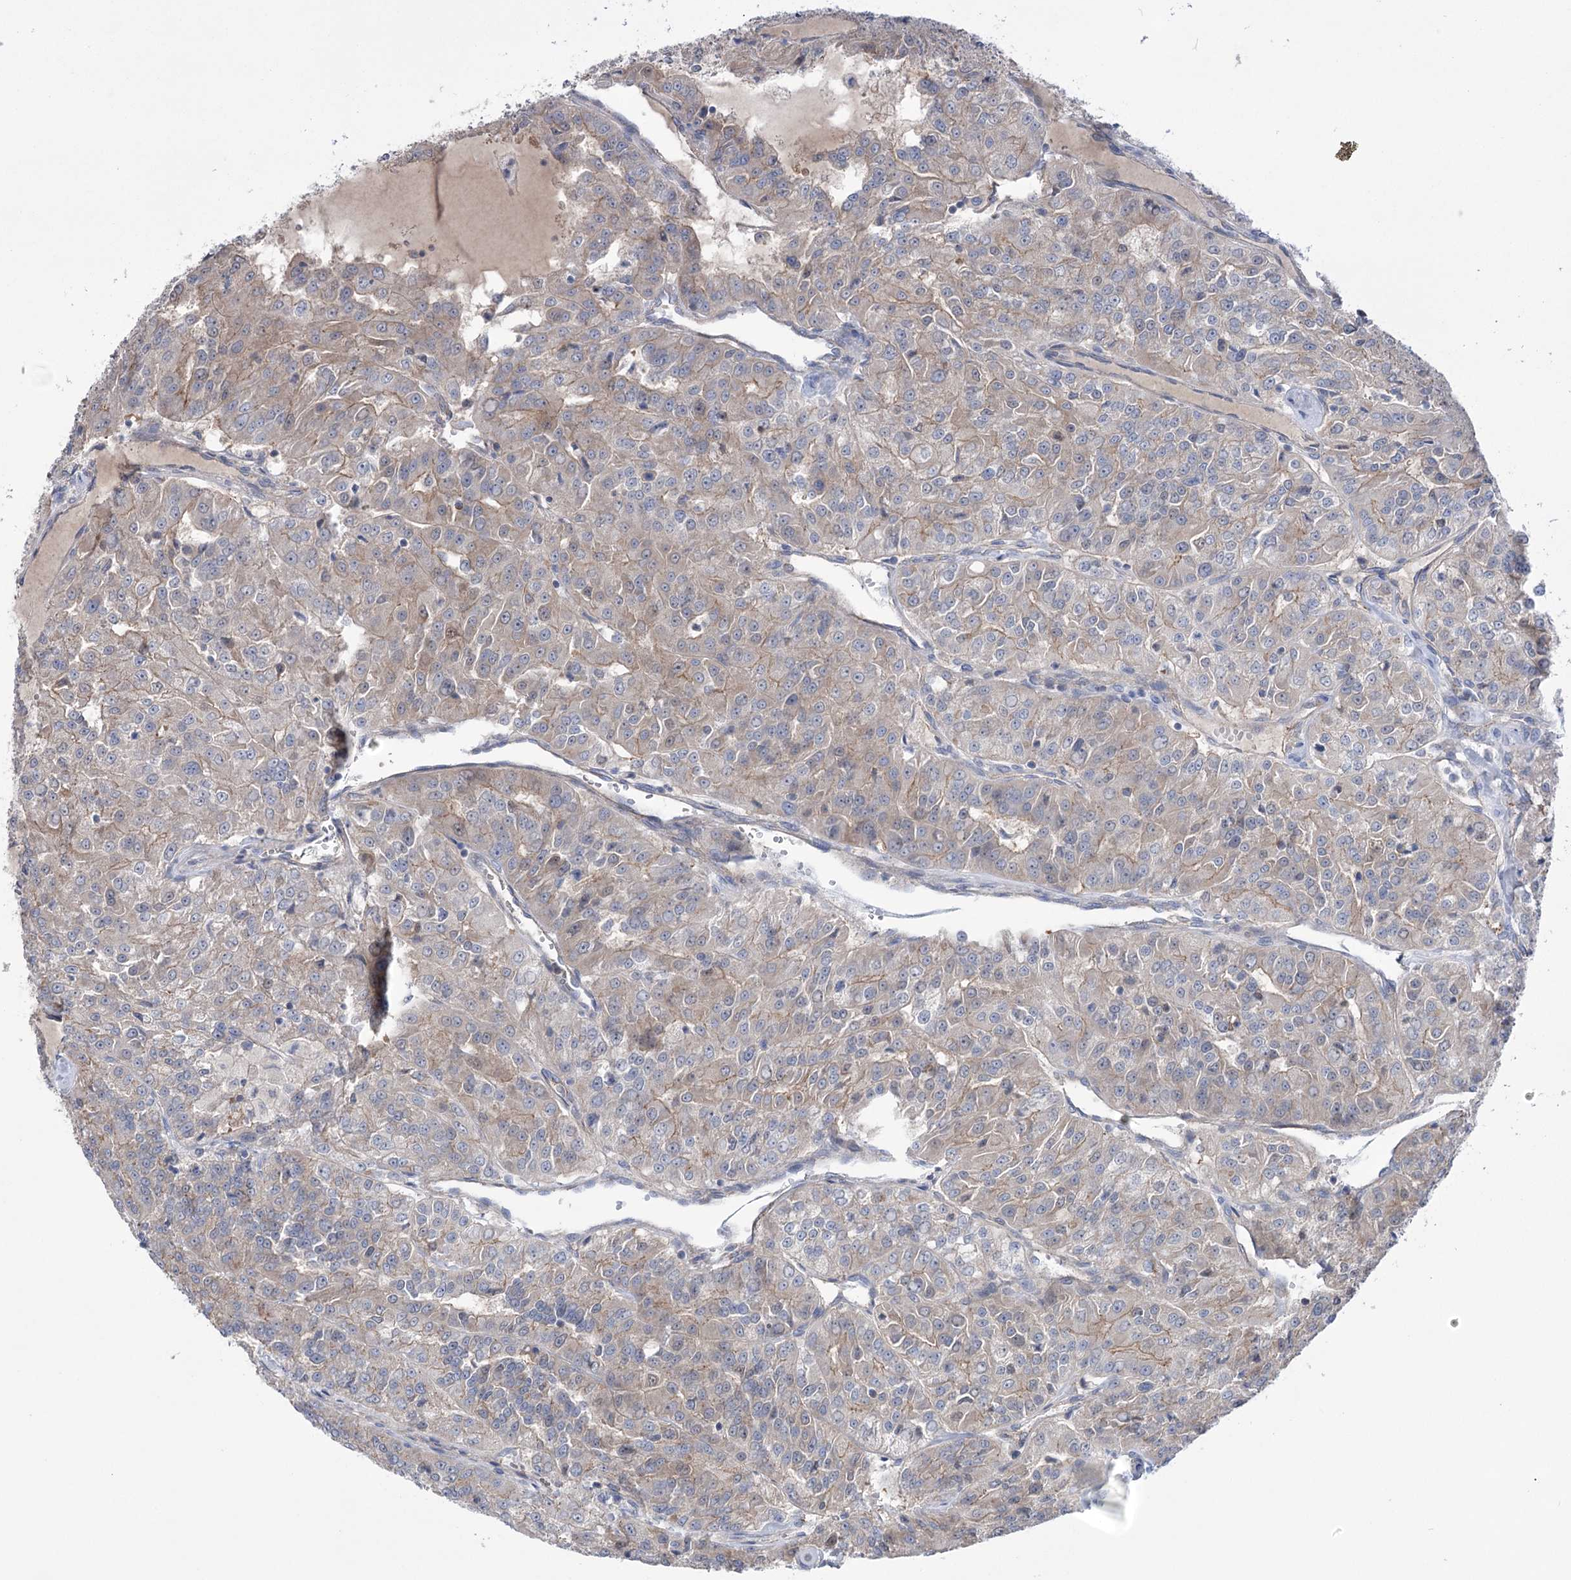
{"staining": {"intensity": "weak", "quantity": "25%-75%", "location": "cytoplasmic/membranous"}, "tissue": "renal cancer", "cell_type": "Tumor cells", "image_type": "cancer", "snomed": [{"axis": "morphology", "description": "Adenocarcinoma, NOS"}, {"axis": "topography", "description": "Kidney"}], "caption": "Protein staining of renal cancer tissue reveals weak cytoplasmic/membranous positivity in about 25%-75% of tumor cells.", "gene": "TRIM71", "patient": {"sex": "female", "age": 63}}